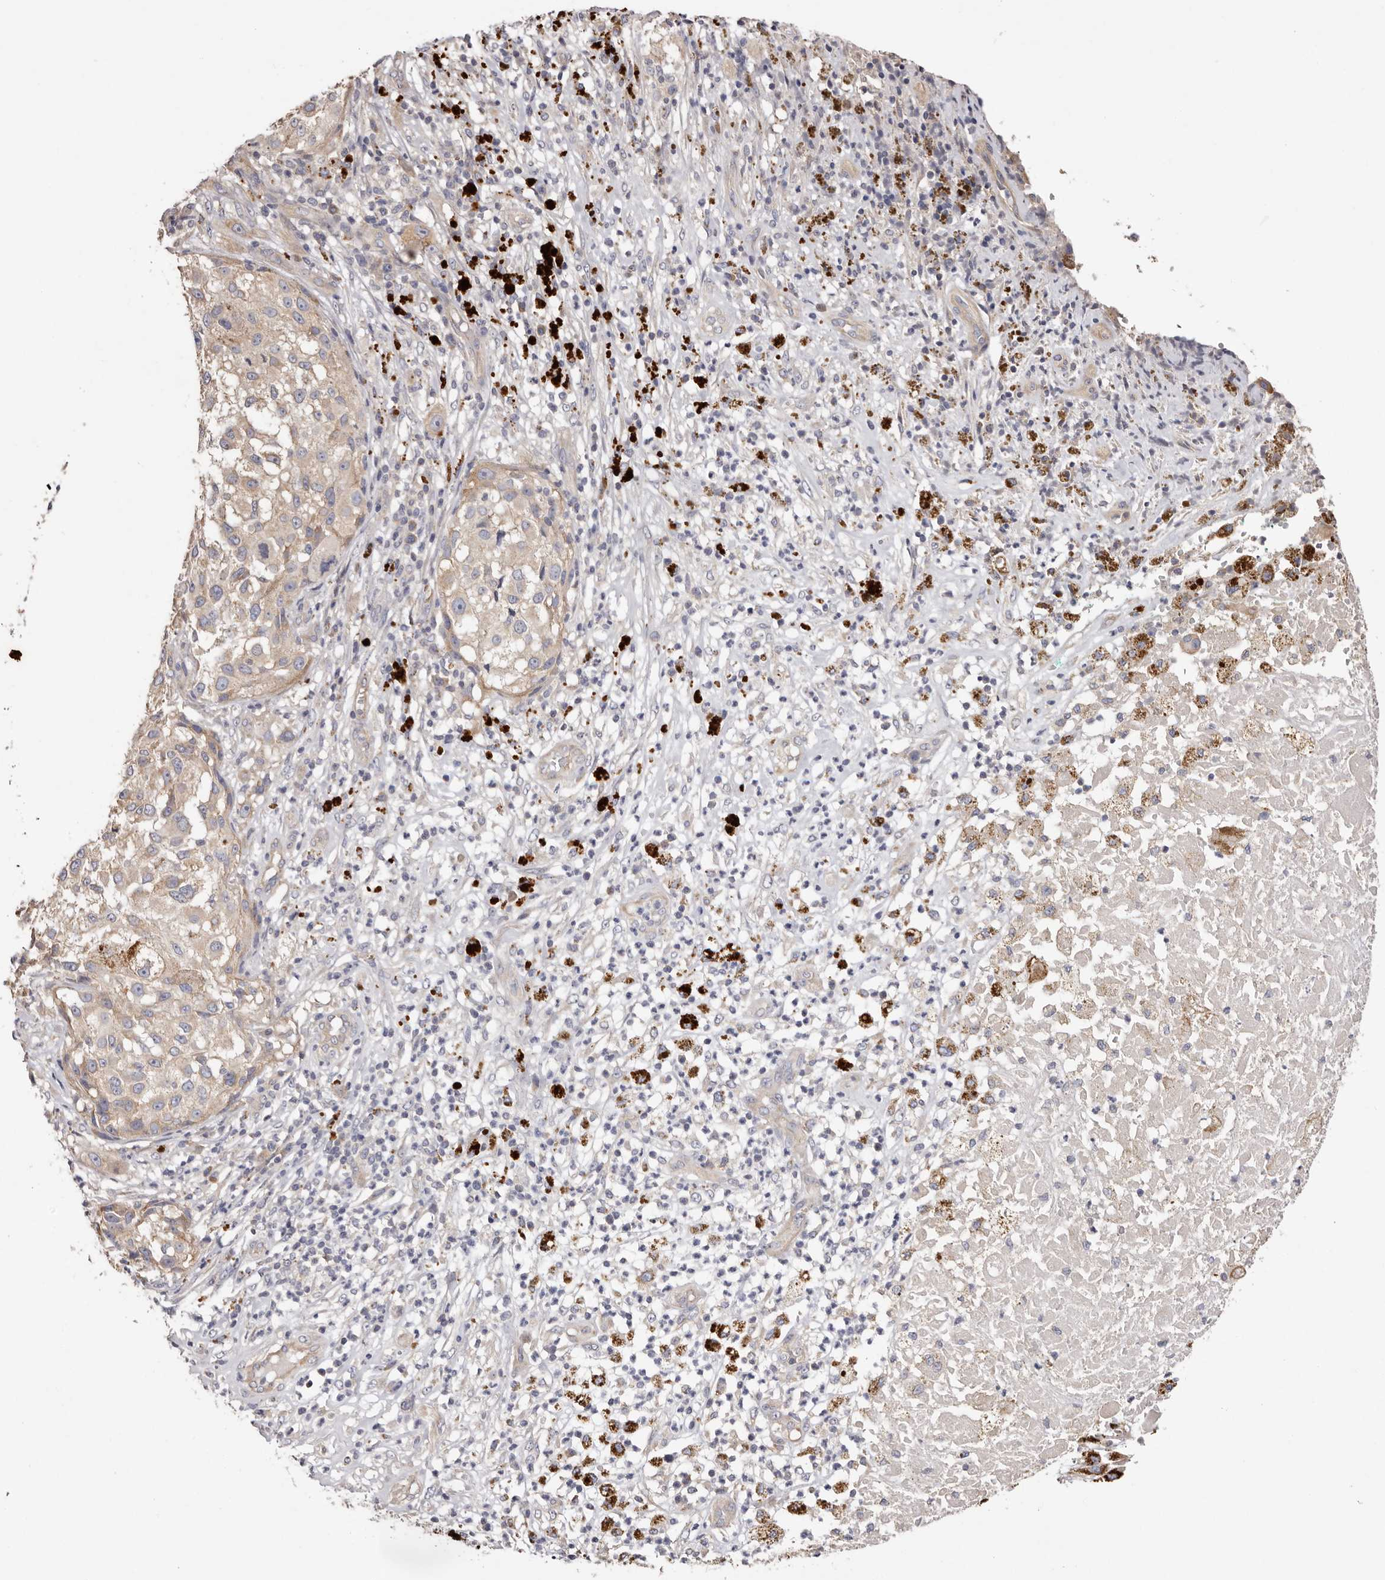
{"staining": {"intensity": "weak", "quantity": "<25%", "location": "cytoplasmic/membranous"}, "tissue": "melanoma", "cell_type": "Tumor cells", "image_type": "cancer", "snomed": [{"axis": "morphology", "description": "Necrosis, NOS"}, {"axis": "morphology", "description": "Malignant melanoma, NOS"}, {"axis": "topography", "description": "Skin"}], "caption": "Tumor cells show no significant positivity in malignant melanoma.", "gene": "FAM167B", "patient": {"sex": "female", "age": 87}}